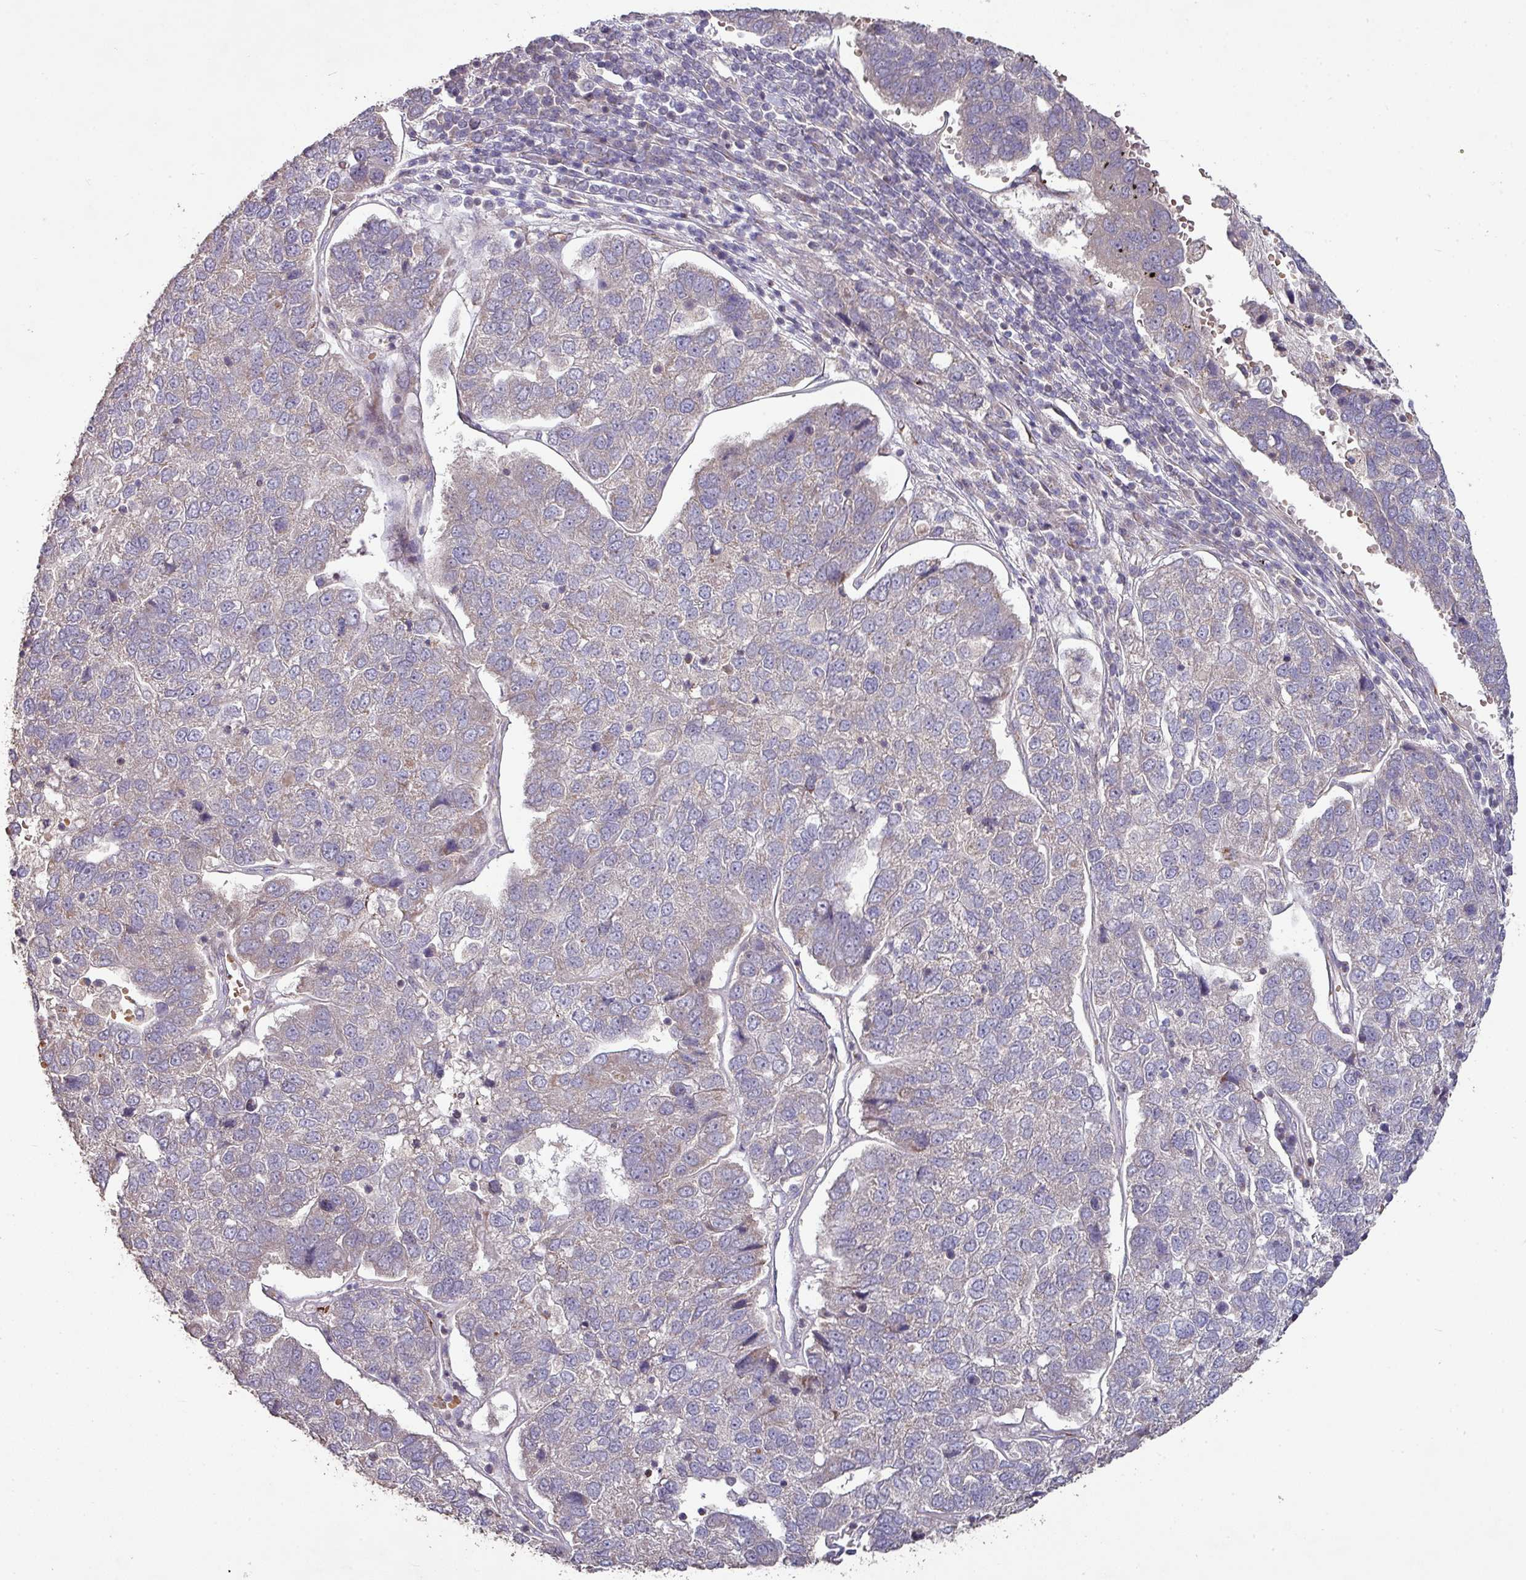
{"staining": {"intensity": "negative", "quantity": "none", "location": "none"}, "tissue": "pancreatic cancer", "cell_type": "Tumor cells", "image_type": "cancer", "snomed": [{"axis": "morphology", "description": "Adenocarcinoma, NOS"}, {"axis": "topography", "description": "Pancreas"}], "caption": "Histopathology image shows no significant protein positivity in tumor cells of pancreatic adenocarcinoma. (Brightfield microscopy of DAB (3,3'-diaminobenzidine) IHC at high magnification).", "gene": "RPL23A", "patient": {"sex": "female", "age": 61}}